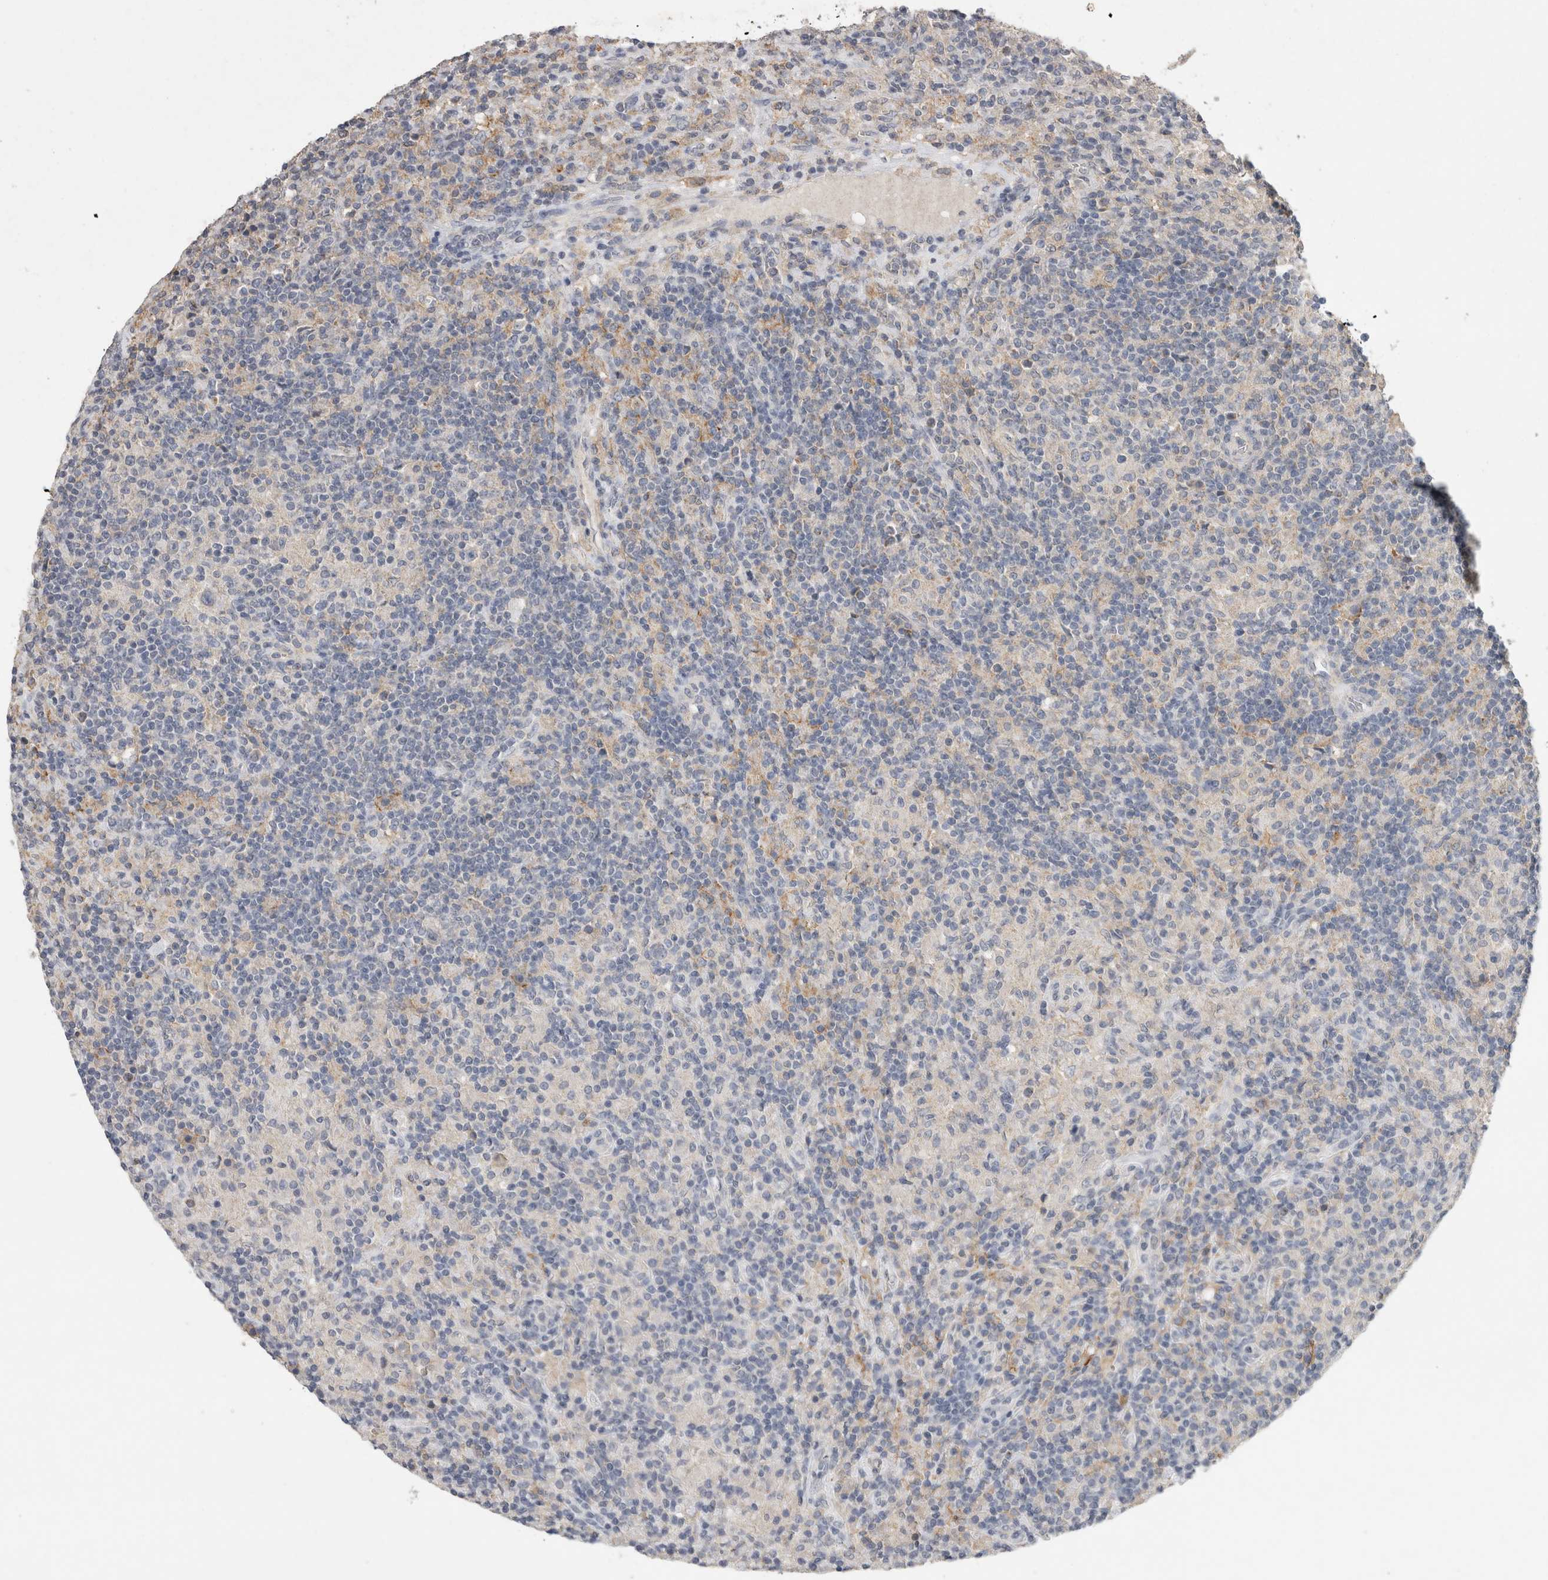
{"staining": {"intensity": "negative", "quantity": "none", "location": "none"}, "tissue": "lymphoma", "cell_type": "Tumor cells", "image_type": "cancer", "snomed": [{"axis": "morphology", "description": "Hodgkin's disease, NOS"}, {"axis": "topography", "description": "Lymph node"}], "caption": "This is an immunohistochemistry (IHC) photomicrograph of human lymphoma. There is no expression in tumor cells.", "gene": "CNTFR", "patient": {"sex": "male", "age": 70}}